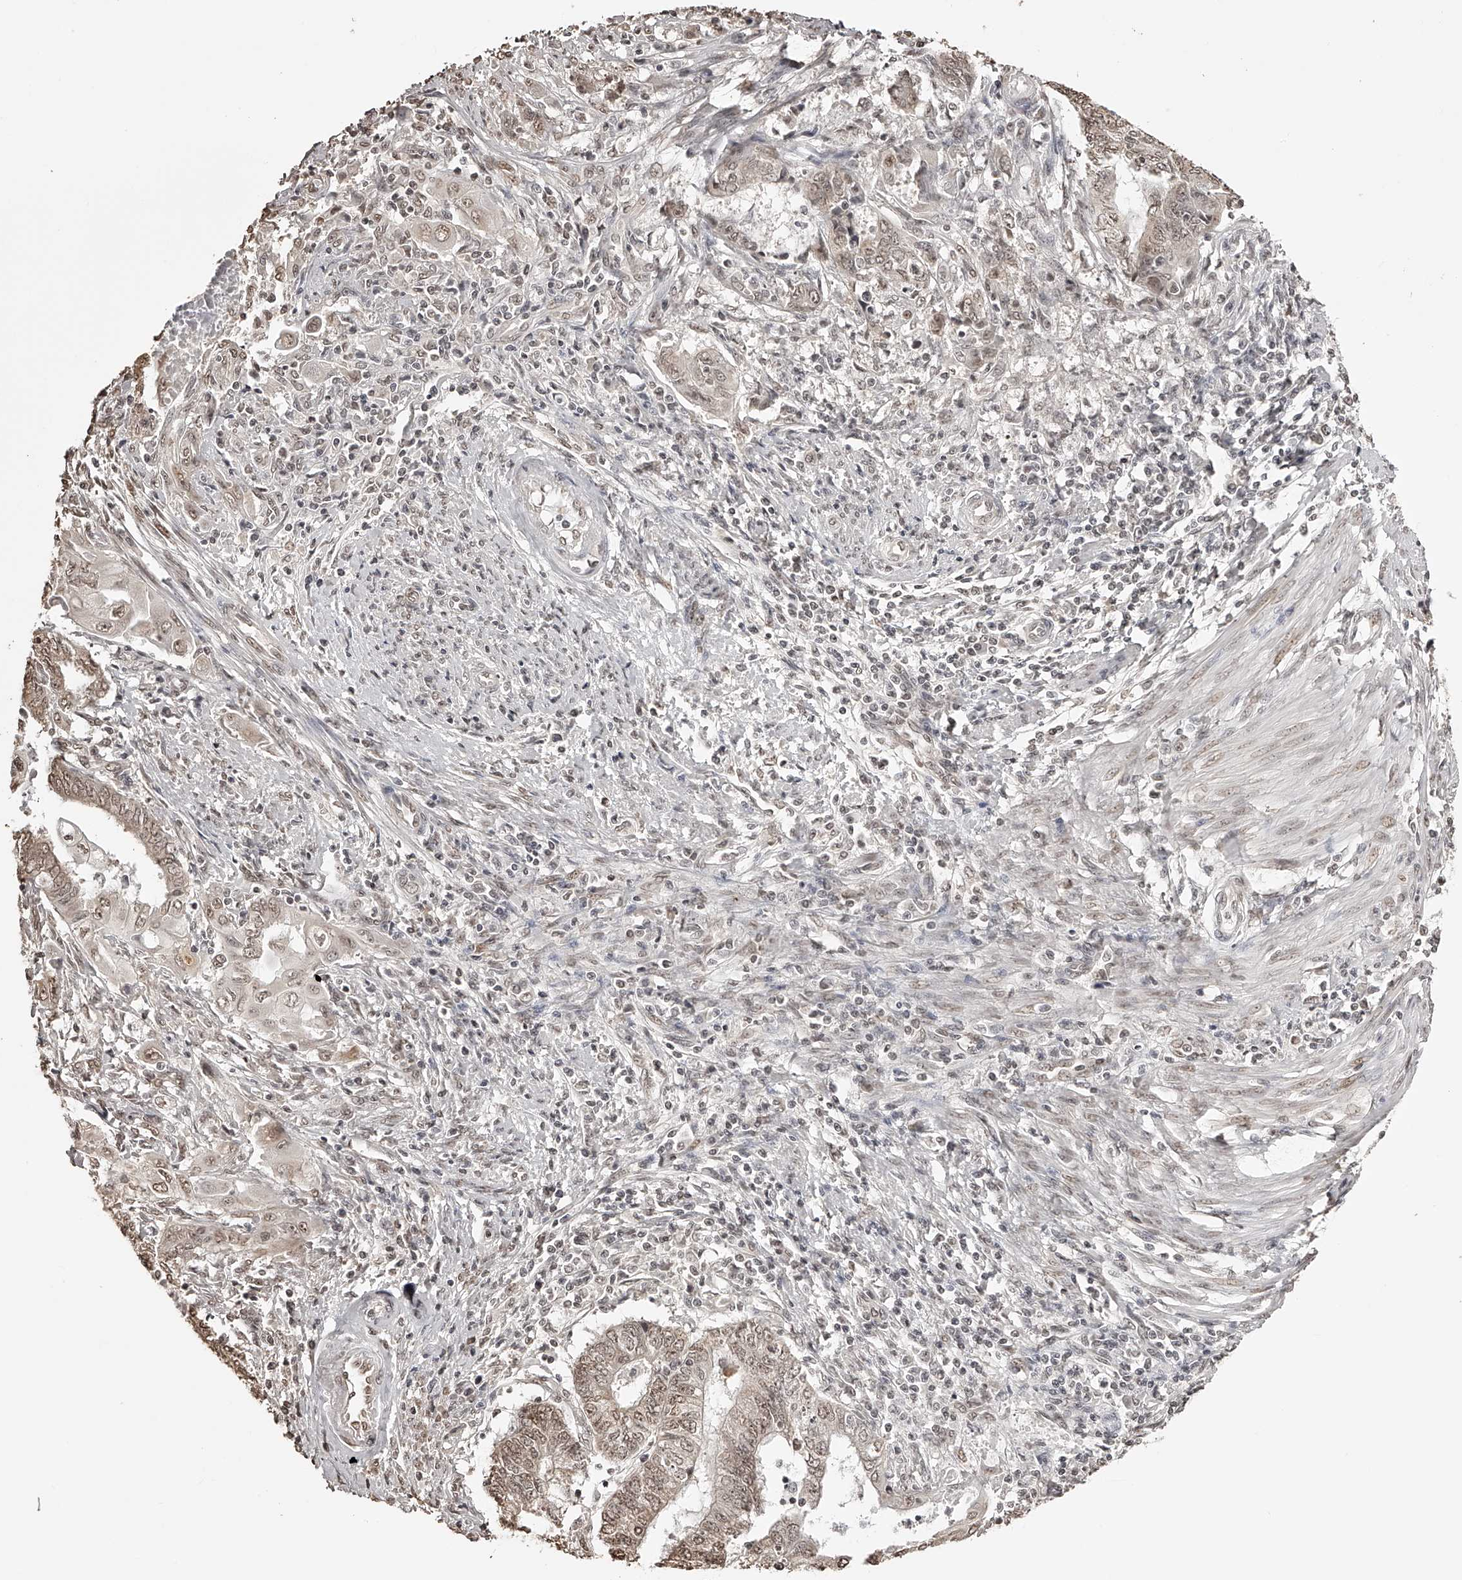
{"staining": {"intensity": "weak", "quantity": ">75%", "location": "nuclear"}, "tissue": "endometrial cancer", "cell_type": "Tumor cells", "image_type": "cancer", "snomed": [{"axis": "morphology", "description": "Adenocarcinoma, NOS"}, {"axis": "topography", "description": "Uterus"}, {"axis": "topography", "description": "Endometrium"}], "caption": "Protein analysis of endometrial cancer (adenocarcinoma) tissue reveals weak nuclear positivity in about >75% of tumor cells.", "gene": "ZNF503", "patient": {"sex": "female", "age": 70}}